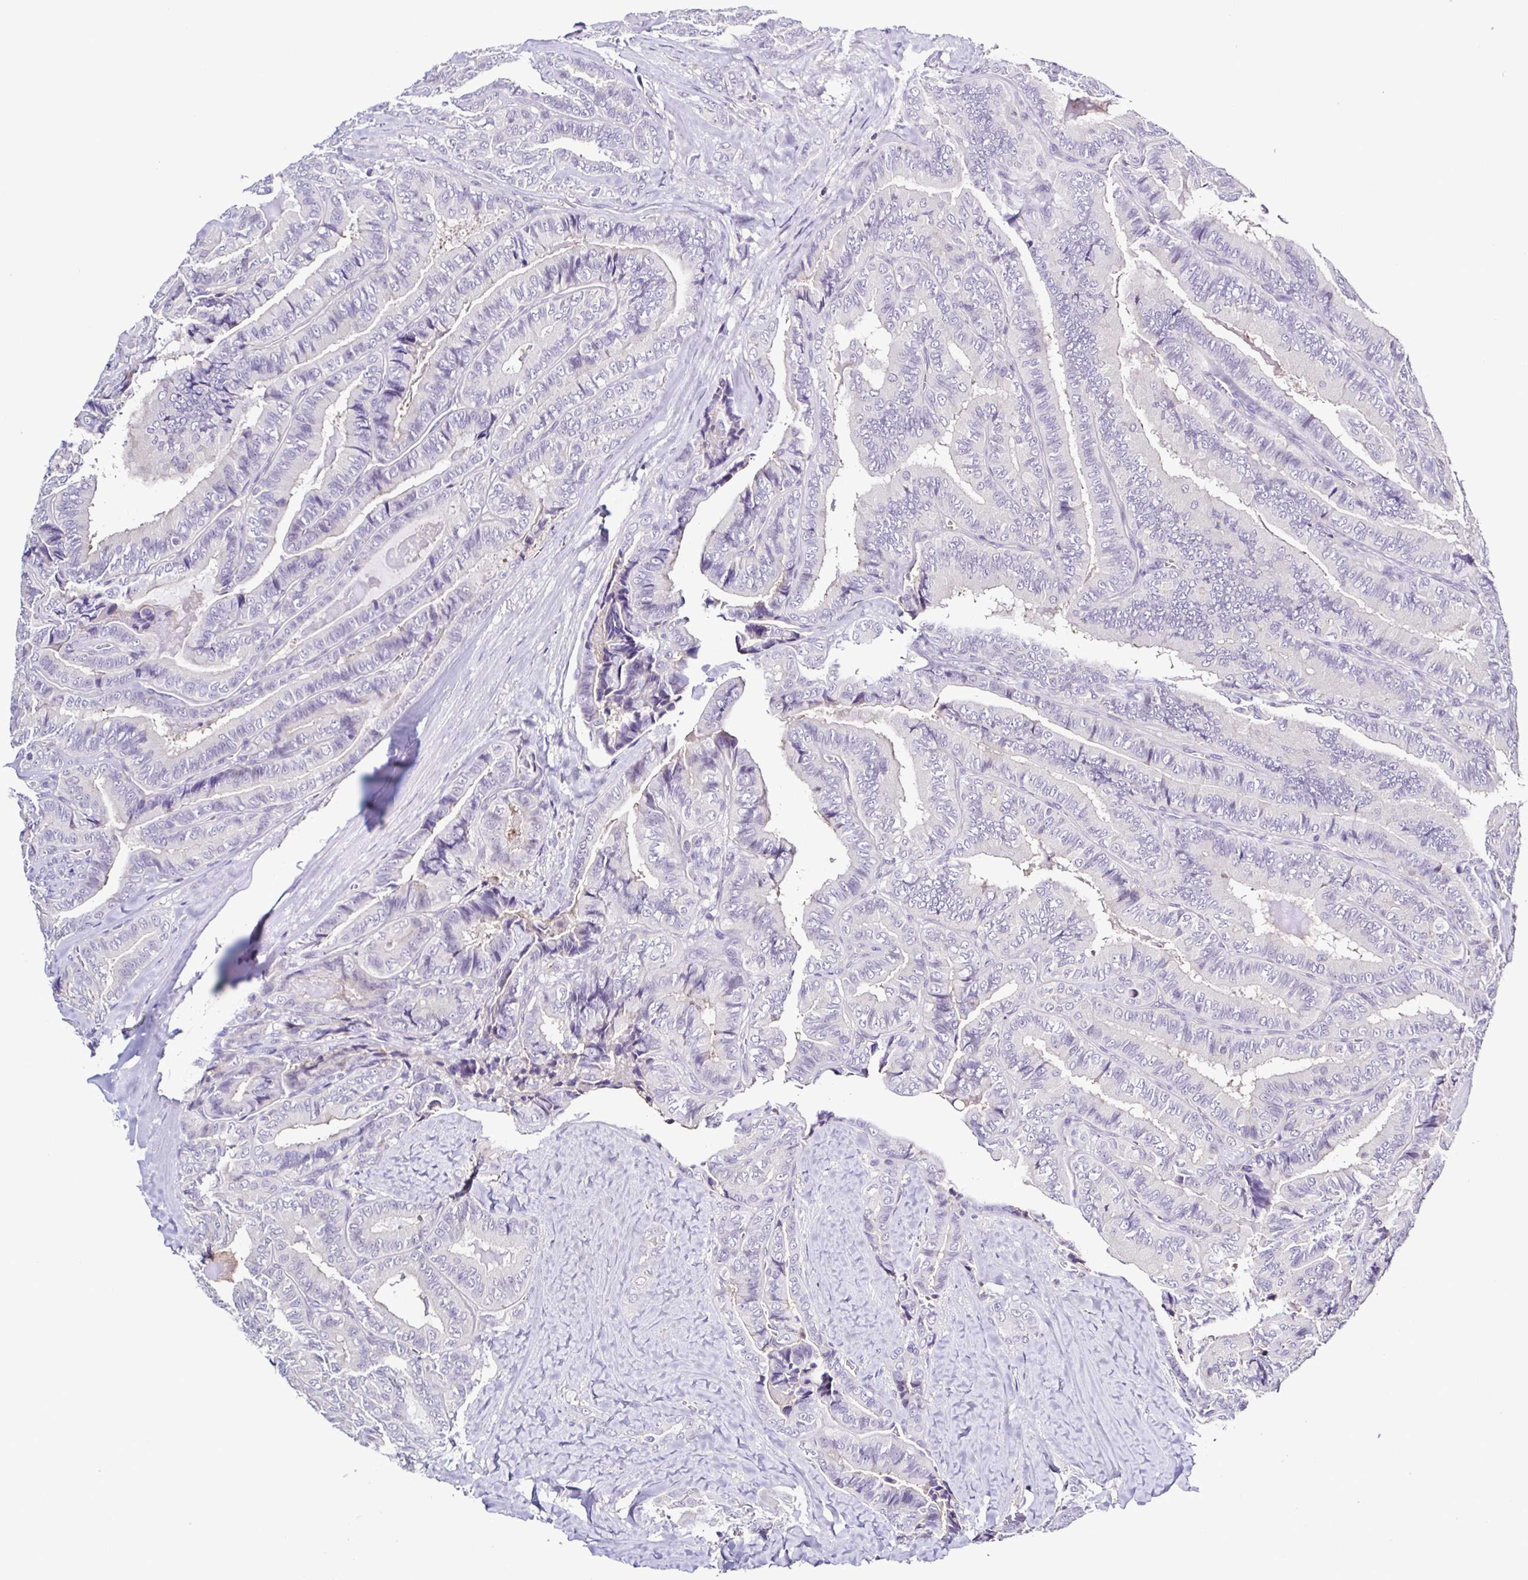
{"staining": {"intensity": "negative", "quantity": "none", "location": "none"}, "tissue": "thyroid cancer", "cell_type": "Tumor cells", "image_type": "cancer", "snomed": [{"axis": "morphology", "description": "Papillary adenocarcinoma, NOS"}, {"axis": "topography", "description": "Thyroid gland"}], "caption": "The photomicrograph reveals no significant staining in tumor cells of thyroid papillary adenocarcinoma. Brightfield microscopy of immunohistochemistry (IHC) stained with DAB (3,3'-diaminobenzidine) (brown) and hematoxylin (blue), captured at high magnification.", "gene": "TNNT2", "patient": {"sex": "male", "age": 61}}